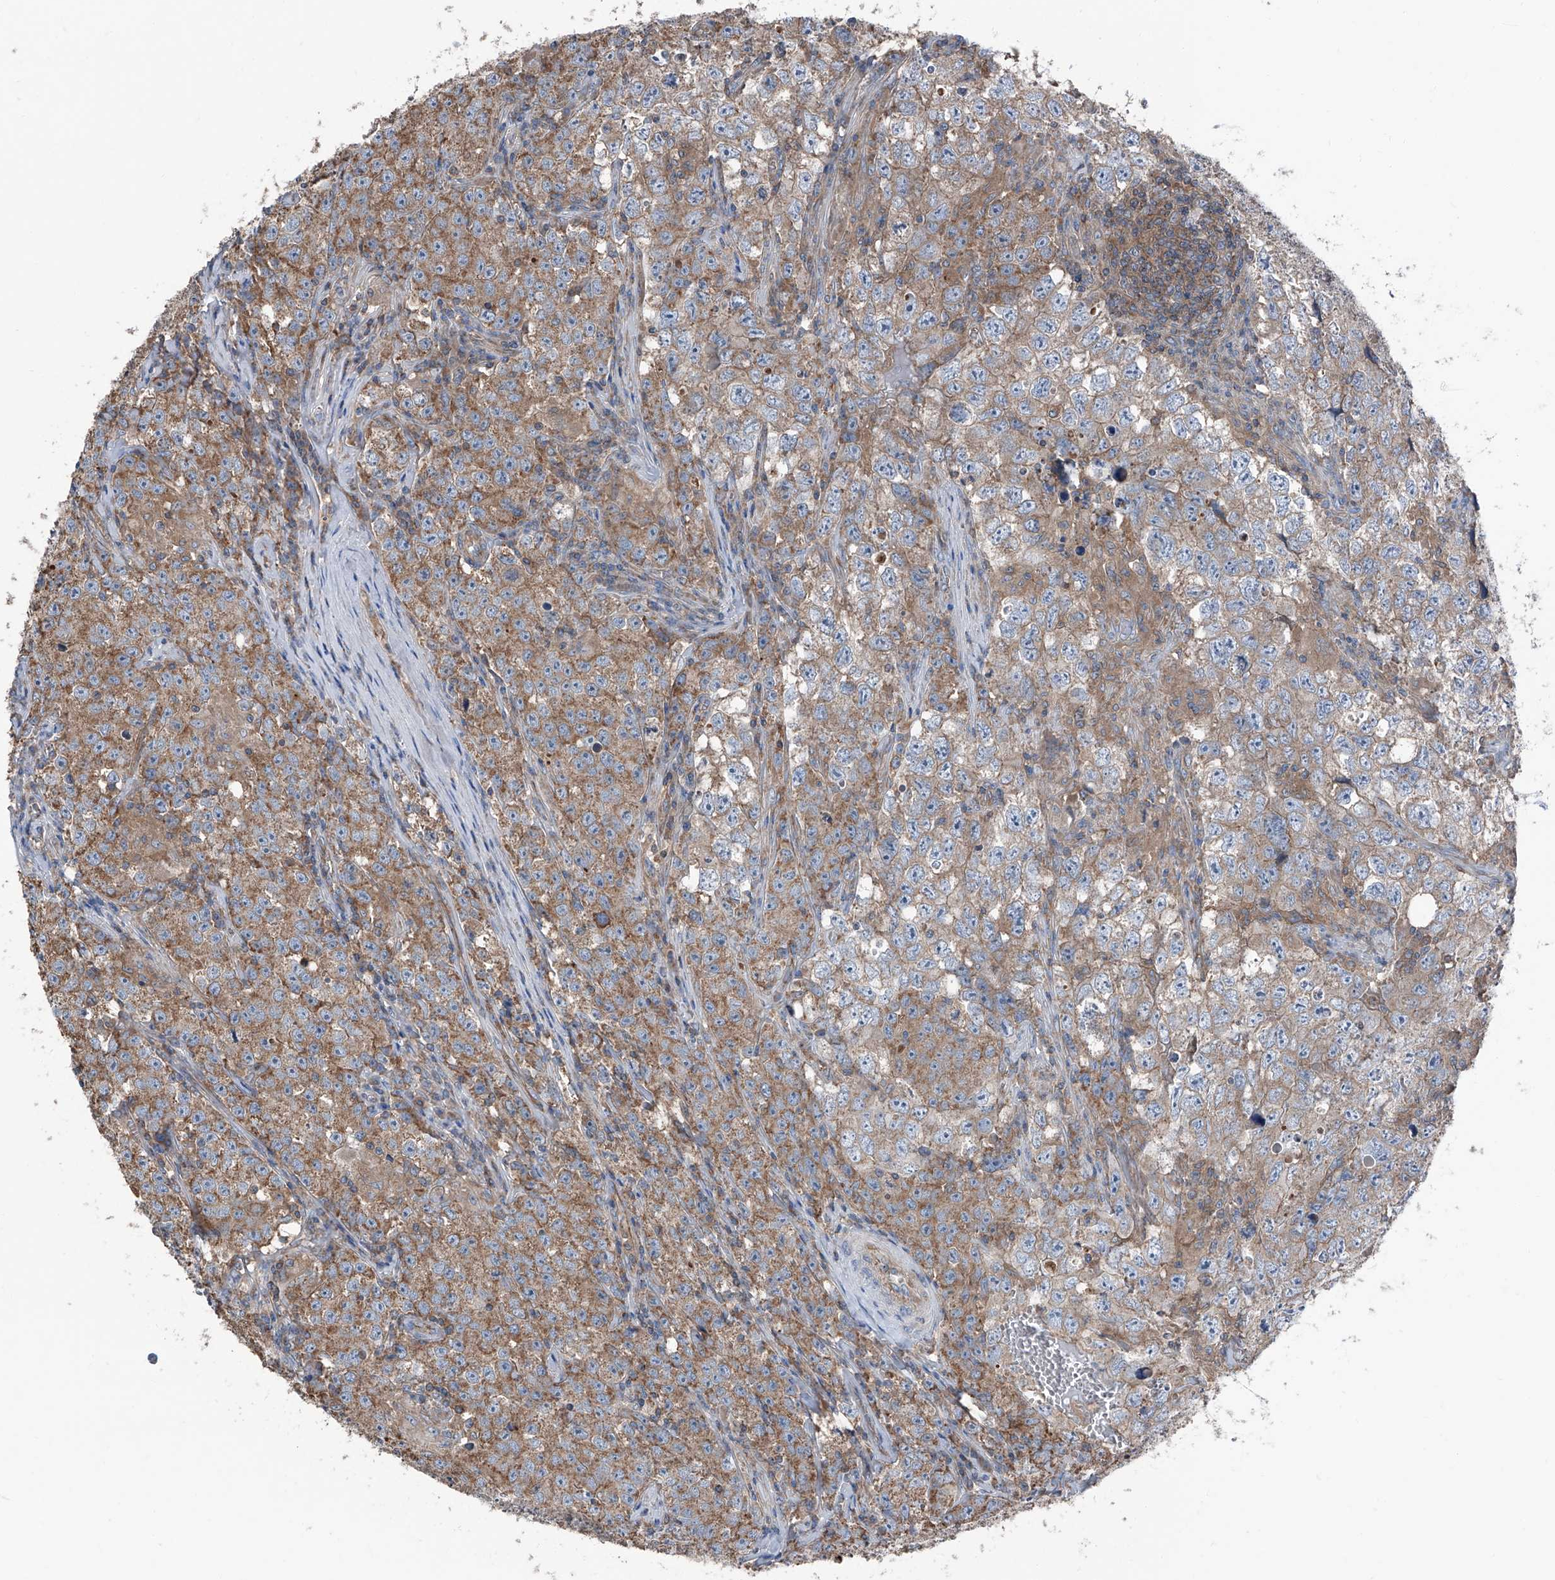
{"staining": {"intensity": "moderate", "quantity": ">75%", "location": "cytoplasmic/membranous"}, "tissue": "testis cancer", "cell_type": "Tumor cells", "image_type": "cancer", "snomed": [{"axis": "morphology", "description": "Seminoma, NOS"}, {"axis": "morphology", "description": "Carcinoma, Embryonal, NOS"}, {"axis": "topography", "description": "Testis"}], "caption": "Embryonal carcinoma (testis) tissue shows moderate cytoplasmic/membranous positivity in approximately >75% of tumor cells (DAB (3,3'-diaminobenzidine) IHC, brown staining for protein, blue staining for nuclei).", "gene": "GPR142", "patient": {"sex": "male", "age": 43}}